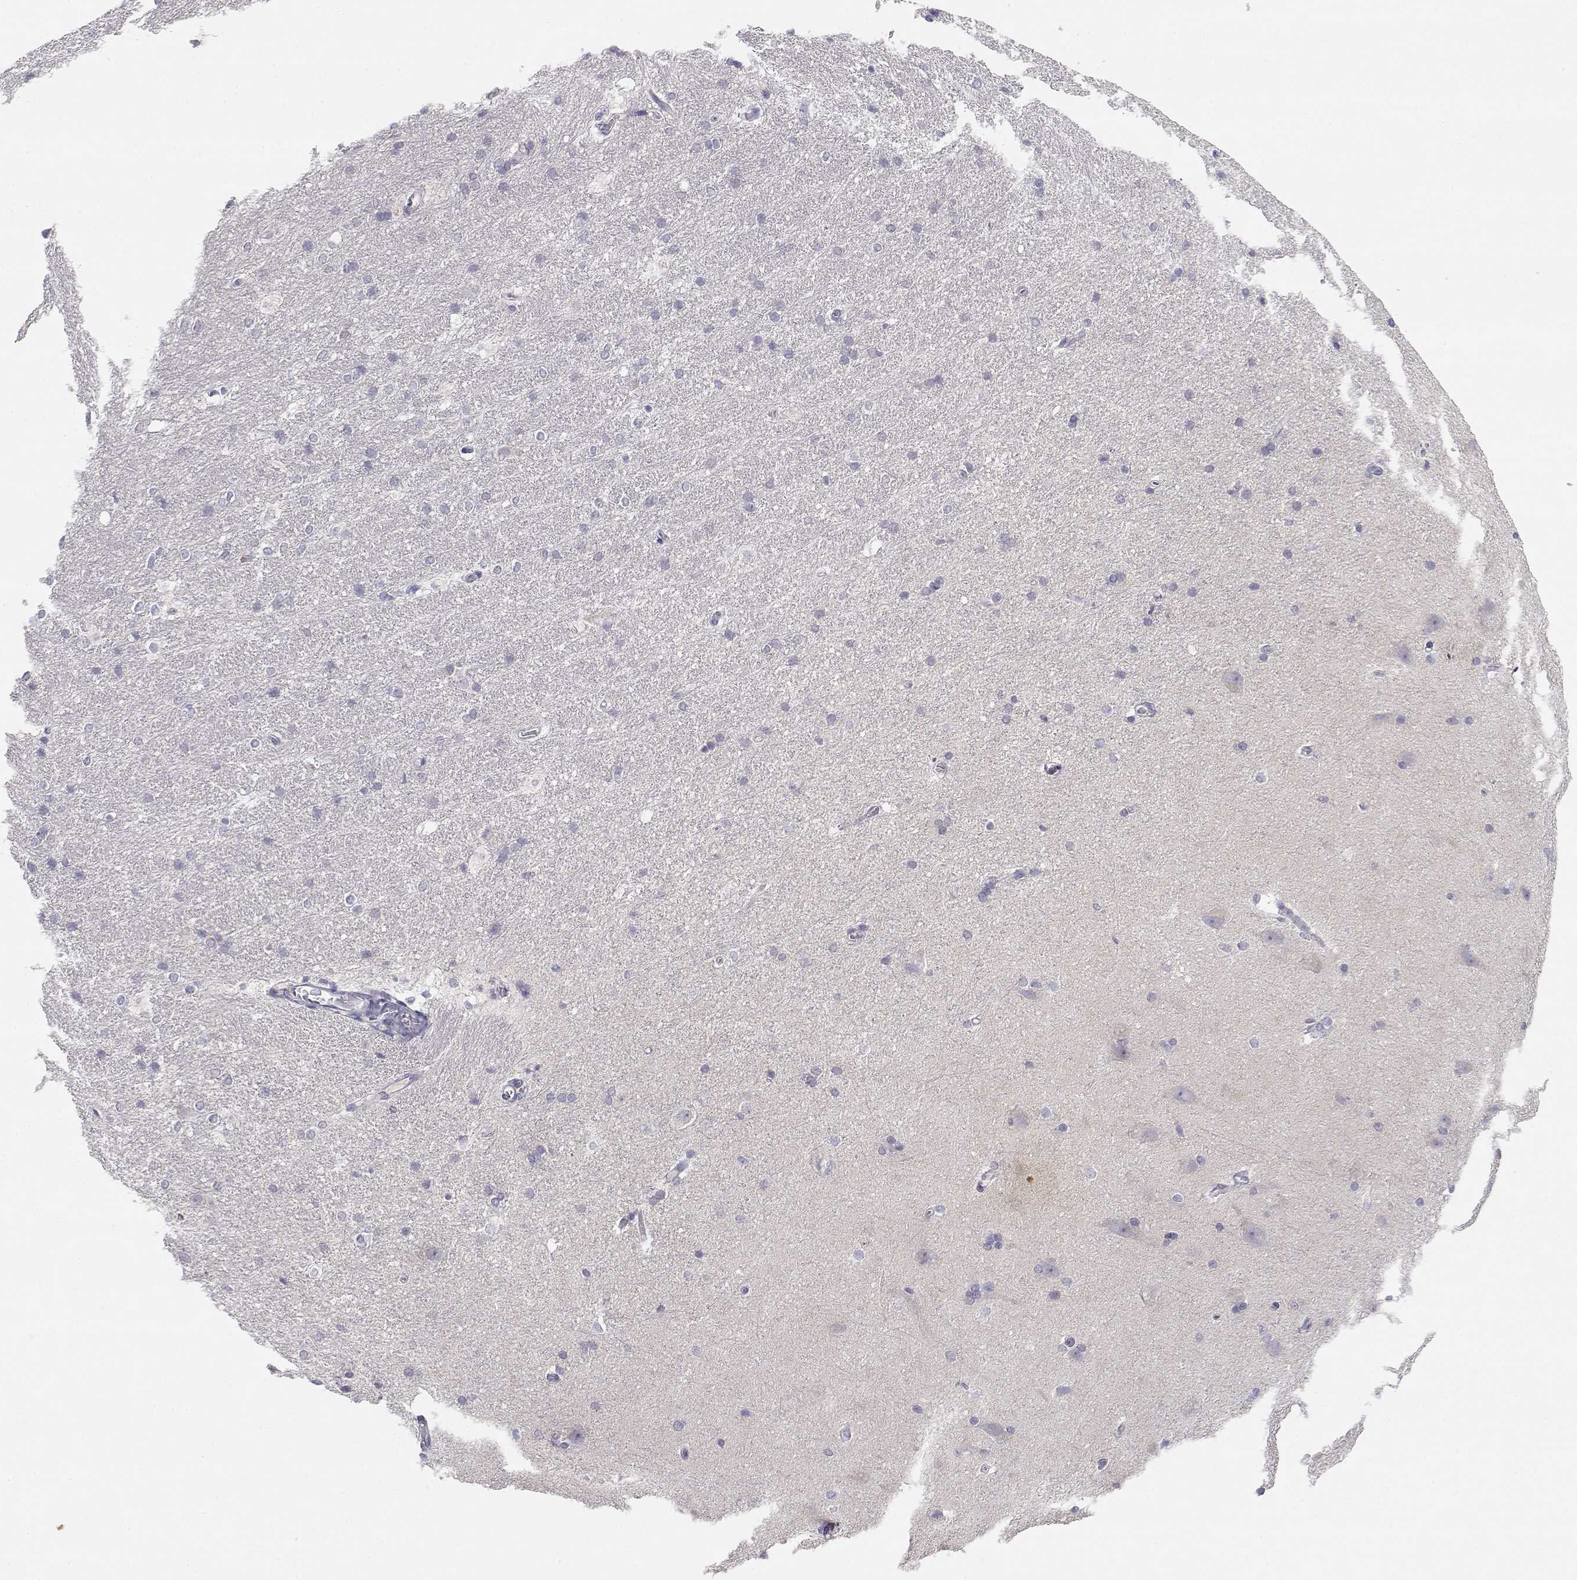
{"staining": {"intensity": "negative", "quantity": "none", "location": "none"}, "tissue": "hippocampus", "cell_type": "Glial cells", "image_type": "normal", "snomed": [{"axis": "morphology", "description": "Normal tissue, NOS"}, {"axis": "topography", "description": "Cerebral cortex"}, {"axis": "topography", "description": "Hippocampus"}], "caption": "Immunohistochemistry (IHC) of unremarkable human hippocampus shows no staining in glial cells. (DAB IHC, high magnification).", "gene": "ADA", "patient": {"sex": "female", "age": 19}}